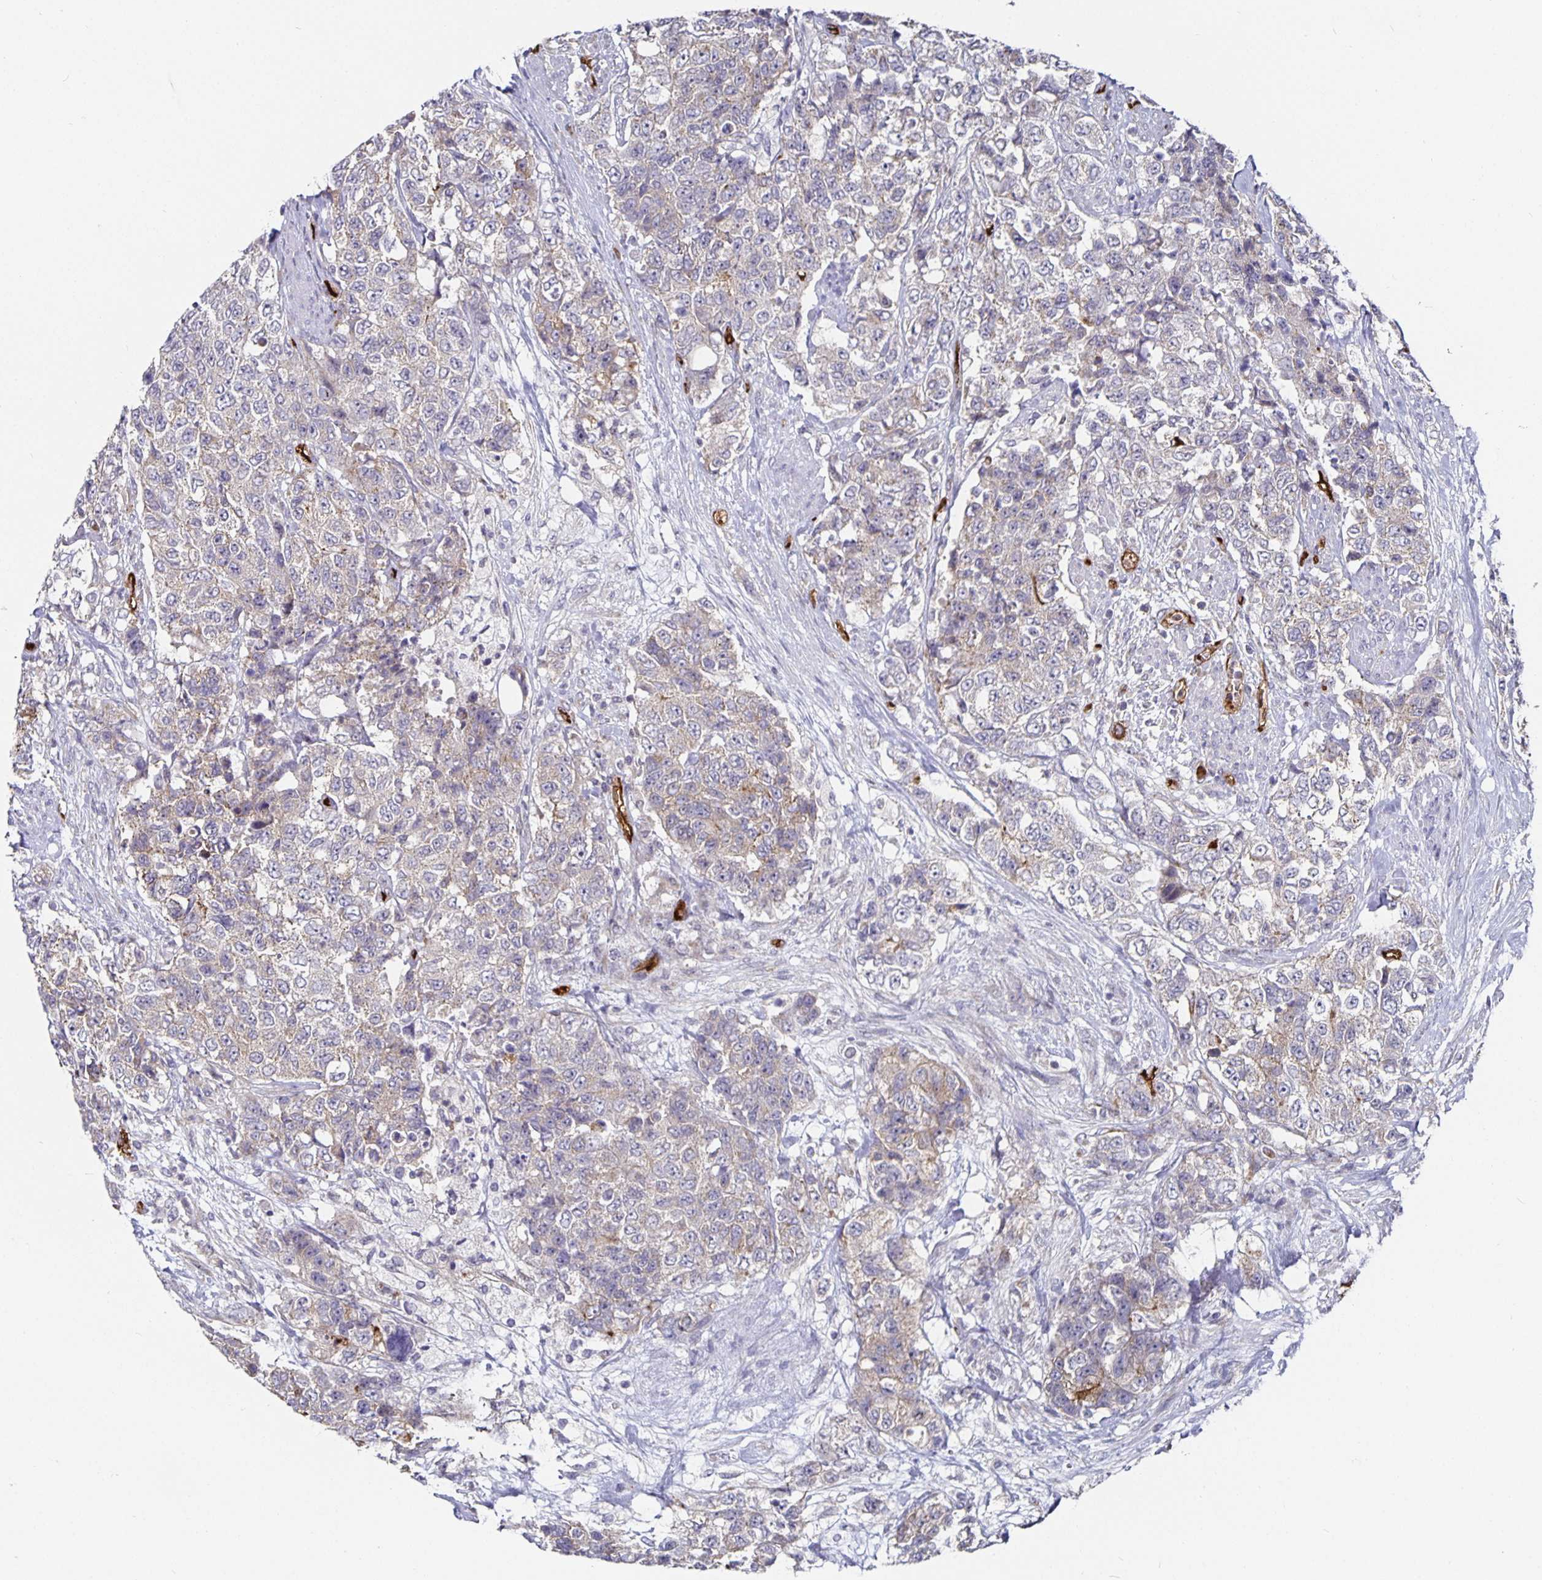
{"staining": {"intensity": "negative", "quantity": "none", "location": "none"}, "tissue": "urothelial cancer", "cell_type": "Tumor cells", "image_type": "cancer", "snomed": [{"axis": "morphology", "description": "Urothelial carcinoma, High grade"}, {"axis": "topography", "description": "Urinary bladder"}], "caption": "DAB (3,3'-diaminobenzidine) immunohistochemical staining of human urothelial carcinoma (high-grade) displays no significant positivity in tumor cells.", "gene": "PODXL", "patient": {"sex": "female", "age": 78}}